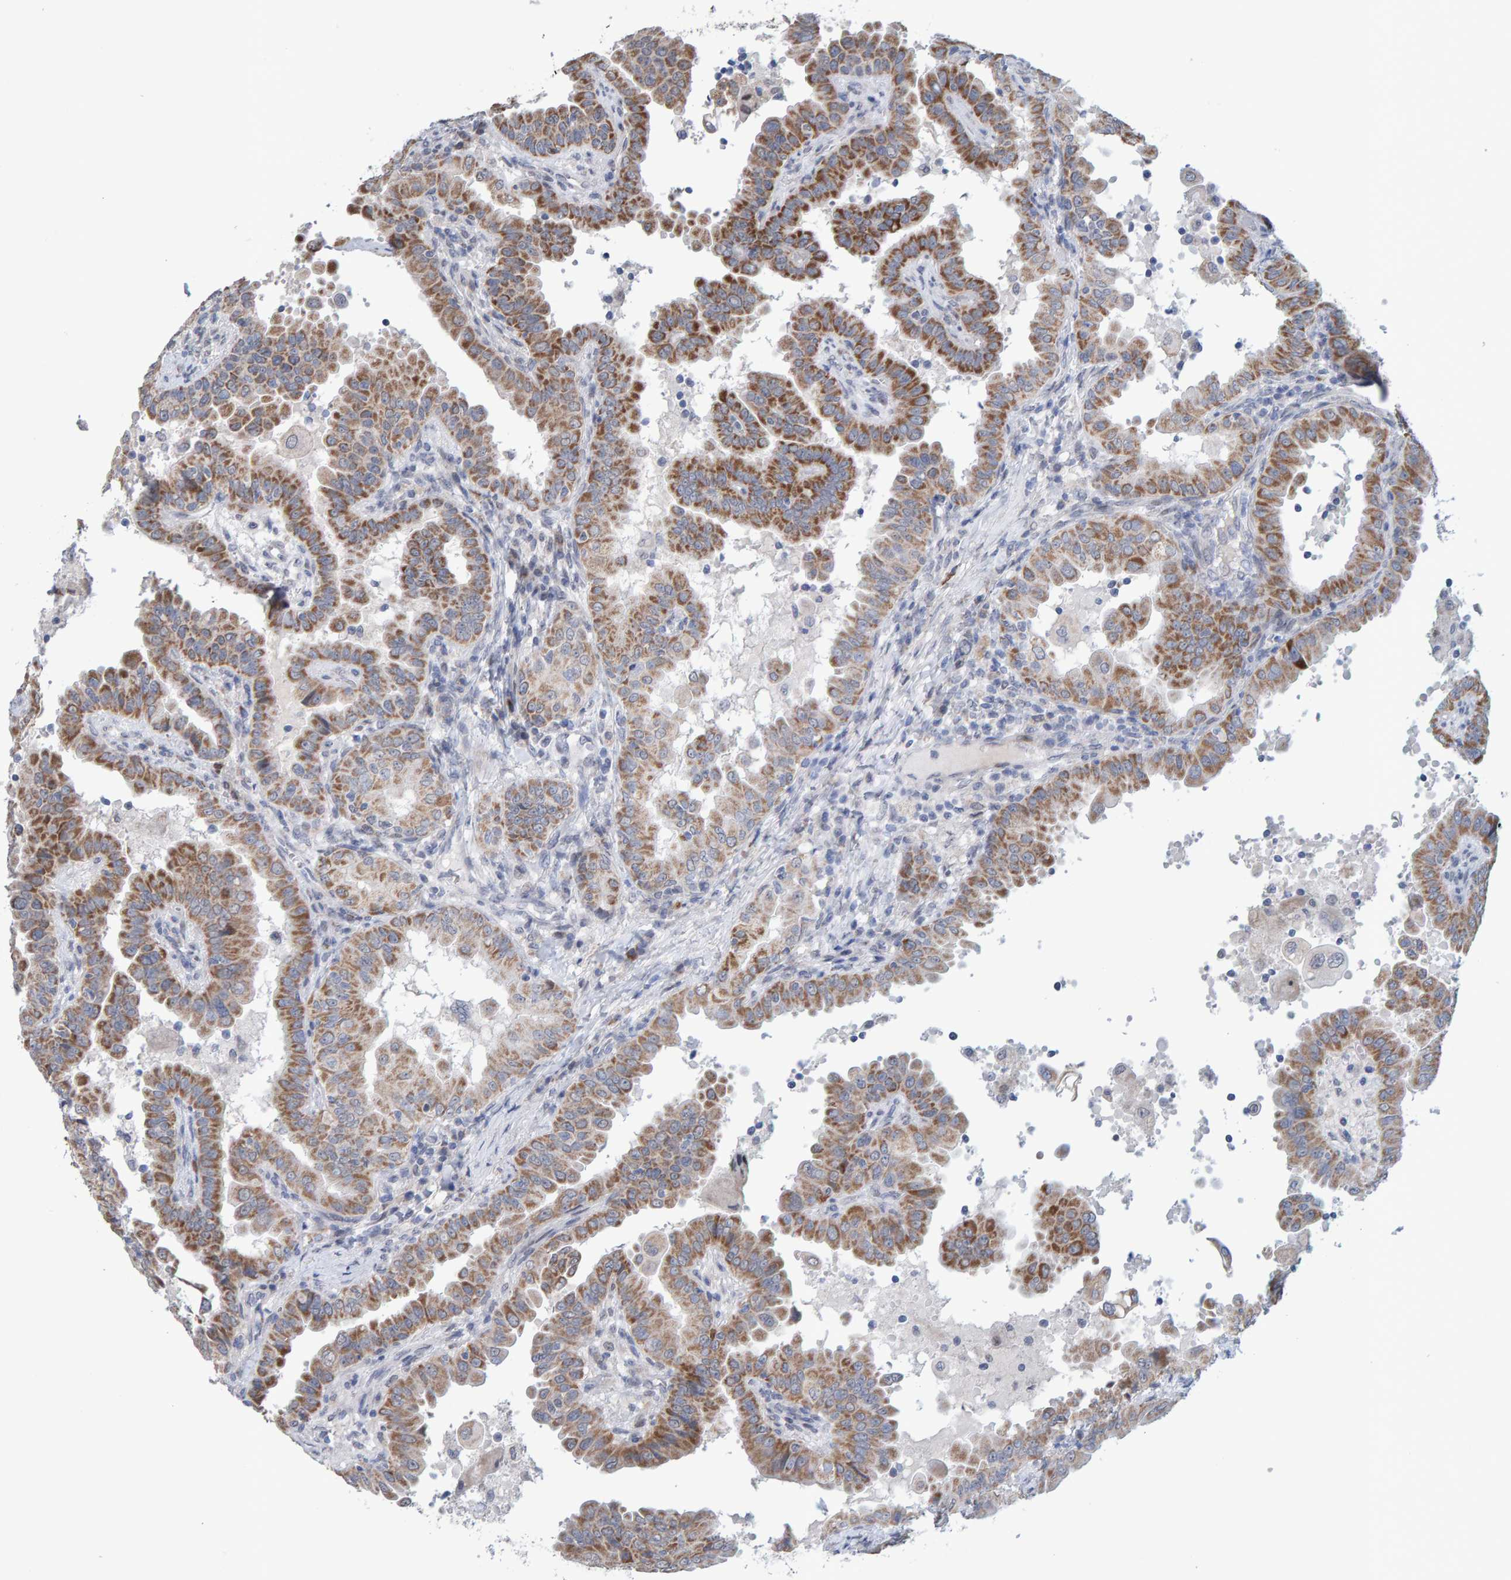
{"staining": {"intensity": "moderate", "quantity": ">75%", "location": "cytoplasmic/membranous"}, "tissue": "thyroid cancer", "cell_type": "Tumor cells", "image_type": "cancer", "snomed": [{"axis": "morphology", "description": "Papillary adenocarcinoma, NOS"}, {"axis": "topography", "description": "Thyroid gland"}], "caption": "High-magnification brightfield microscopy of thyroid papillary adenocarcinoma stained with DAB (3,3'-diaminobenzidine) (brown) and counterstained with hematoxylin (blue). tumor cells exhibit moderate cytoplasmic/membranous positivity is seen in approximately>75% of cells.", "gene": "USP43", "patient": {"sex": "male", "age": 33}}